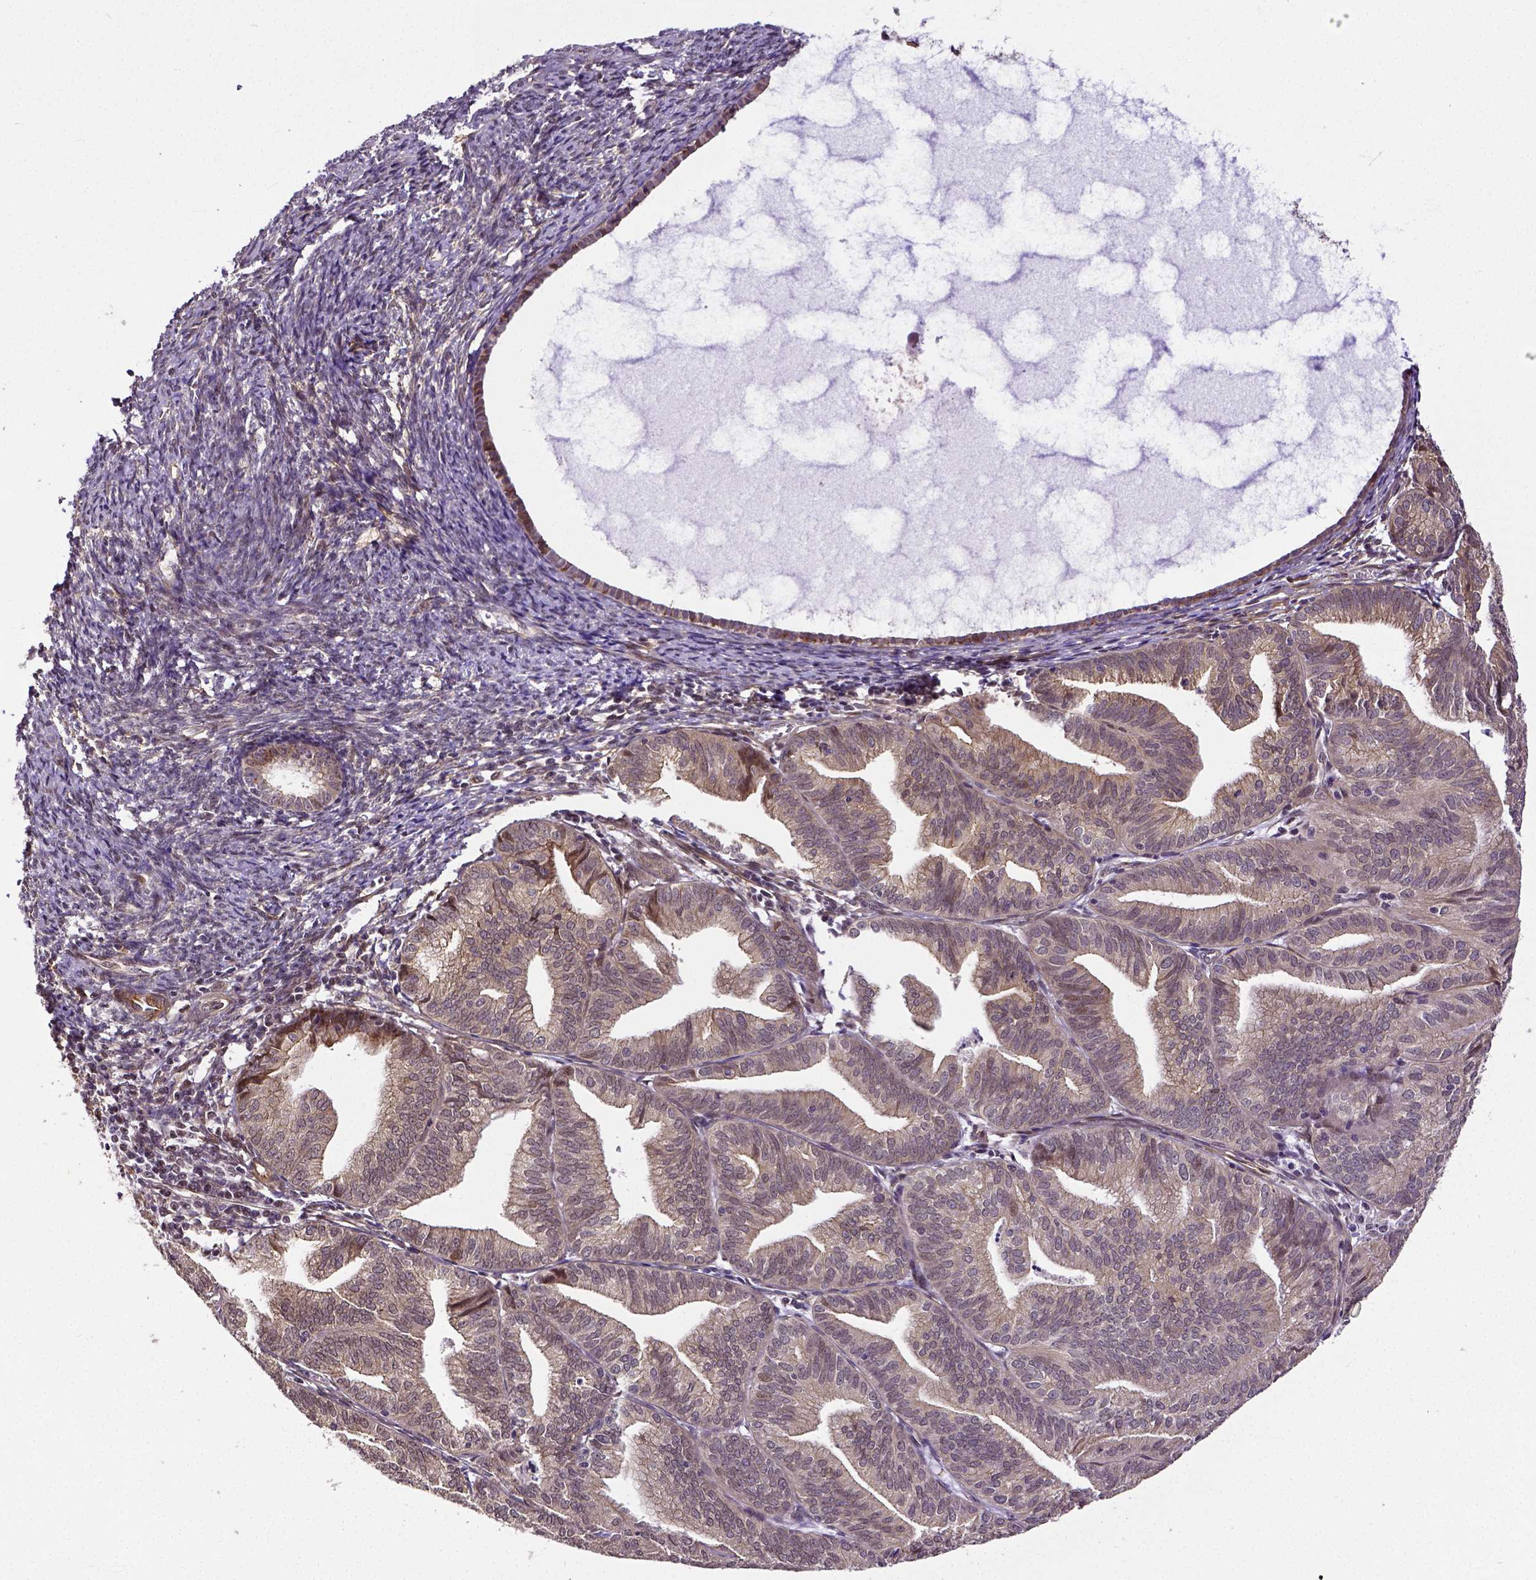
{"staining": {"intensity": "weak", "quantity": ">75%", "location": "cytoplasmic/membranous"}, "tissue": "endometrial cancer", "cell_type": "Tumor cells", "image_type": "cancer", "snomed": [{"axis": "morphology", "description": "Adenocarcinoma, NOS"}, {"axis": "topography", "description": "Endometrium"}], "caption": "The immunohistochemical stain highlights weak cytoplasmic/membranous positivity in tumor cells of adenocarcinoma (endometrial) tissue. (Stains: DAB in brown, nuclei in blue, Microscopy: brightfield microscopy at high magnification).", "gene": "DICER1", "patient": {"sex": "female", "age": 70}}